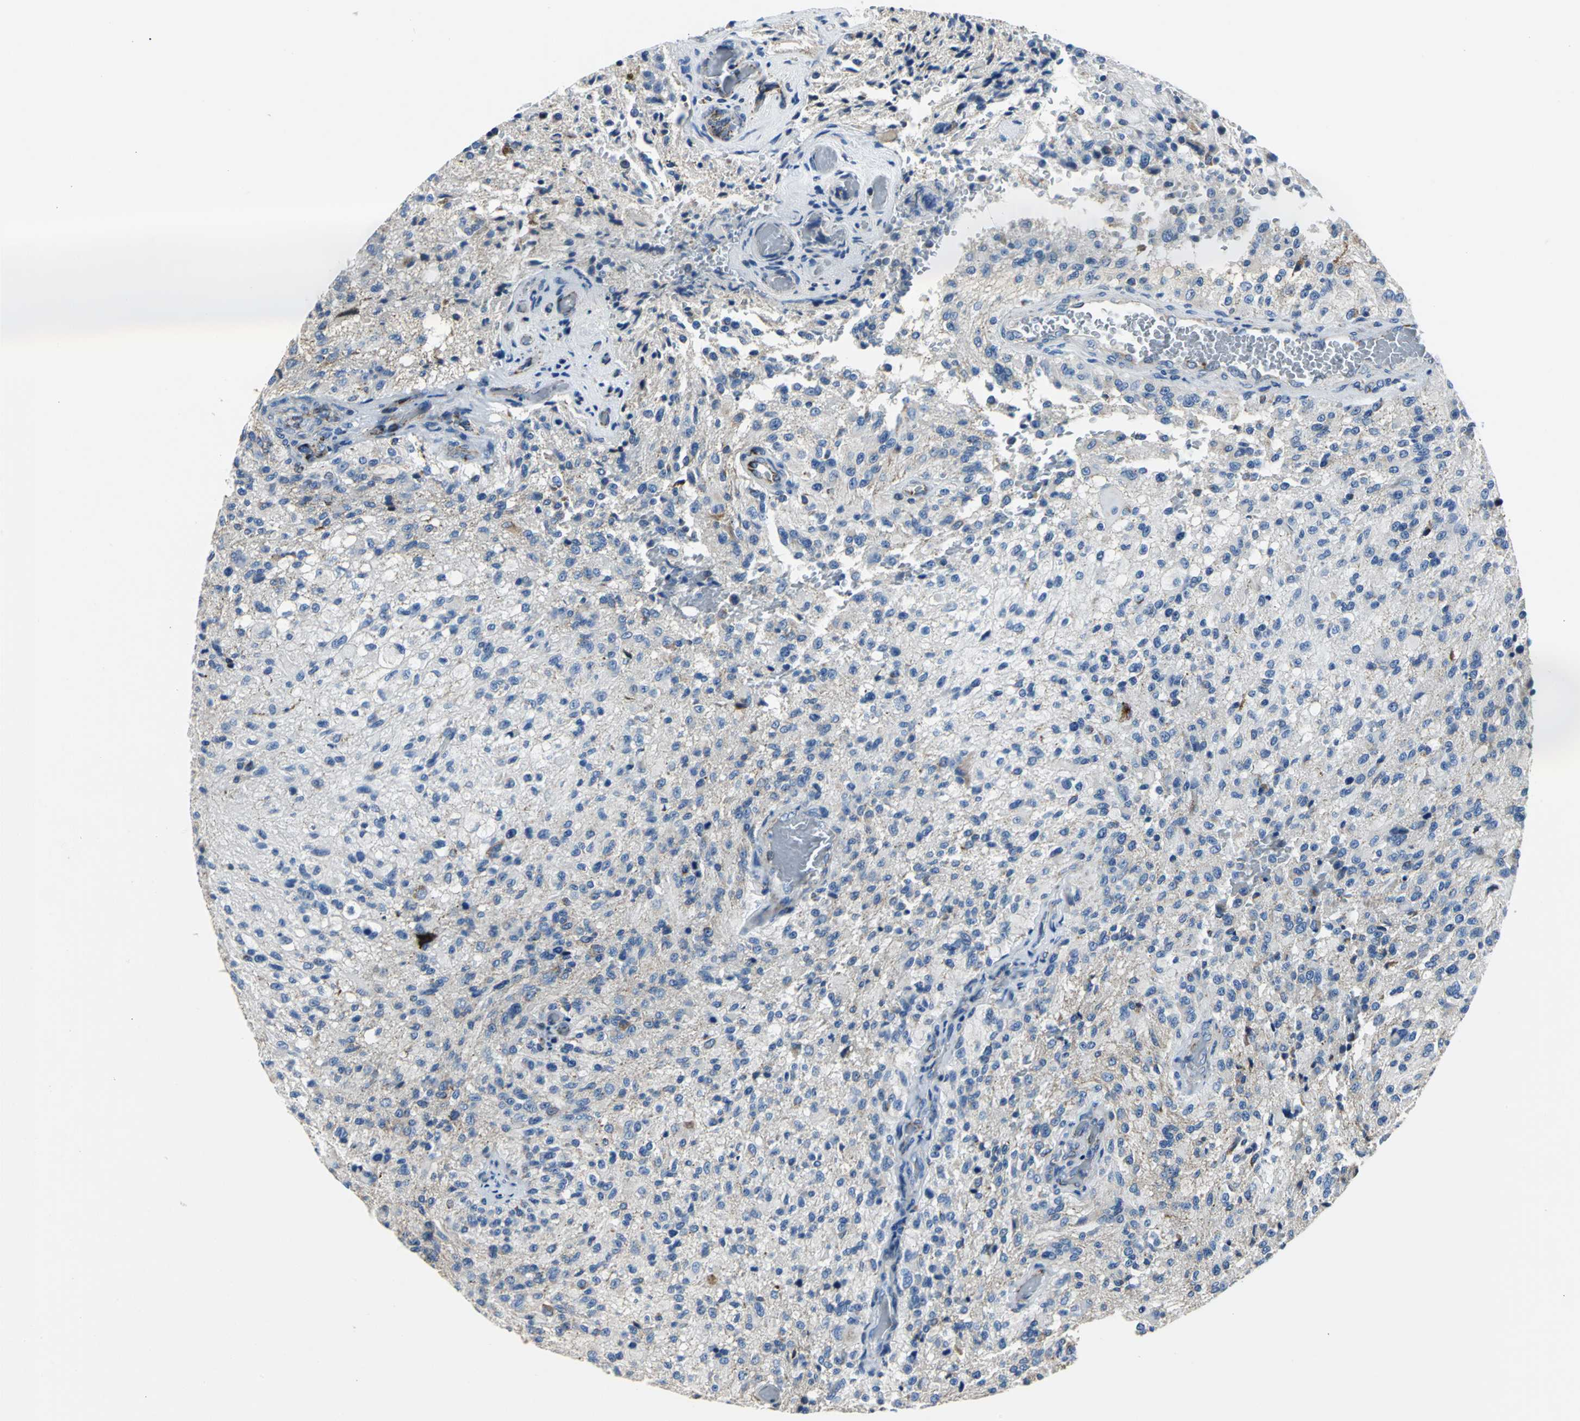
{"staining": {"intensity": "weak", "quantity": "25%-75%", "location": "cytoplasmic/membranous"}, "tissue": "glioma", "cell_type": "Tumor cells", "image_type": "cancer", "snomed": [{"axis": "morphology", "description": "Normal tissue, NOS"}, {"axis": "morphology", "description": "Glioma, malignant, High grade"}, {"axis": "topography", "description": "Cerebral cortex"}], "caption": "Protein staining of high-grade glioma (malignant) tissue displays weak cytoplasmic/membranous expression in about 25%-75% of tumor cells.", "gene": "IFI6", "patient": {"sex": "male", "age": 56}}